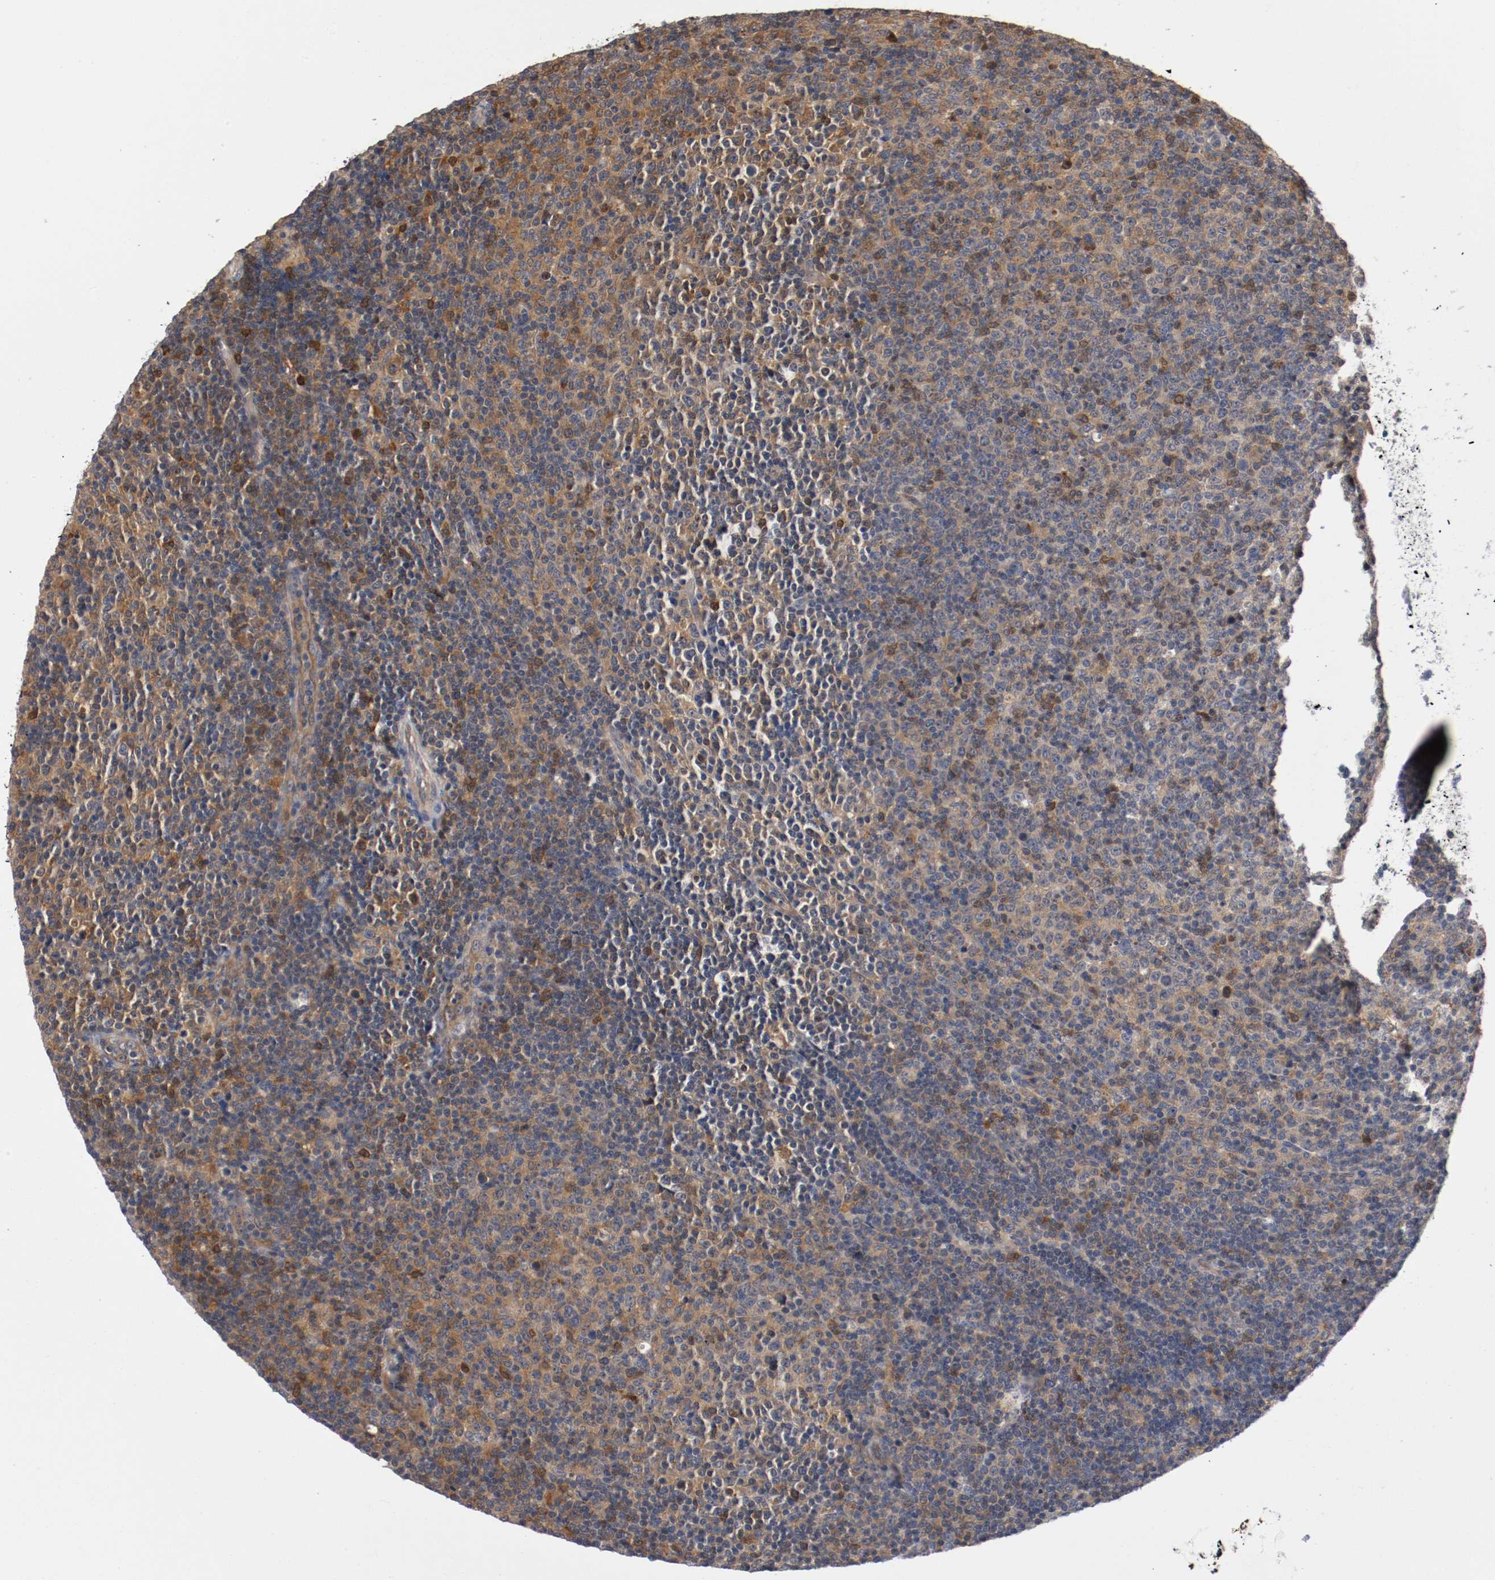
{"staining": {"intensity": "moderate", "quantity": "25%-75%", "location": "cytoplasmic/membranous"}, "tissue": "lymphoma", "cell_type": "Tumor cells", "image_type": "cancer", "snomed": [{"axis": "morphology", "description": "Malignant lymphoma, non-Hodgkin's type, Low grade"}, {"axis": "topography", "description": "Lymph node"}], "caption": "Protein expression analysis of malignant lymphoma, non-Hodgkin's type (low-grade) reveals moderate cytoplasmic/membranous staining in about 25%-75% of tumor cells.", "gene": "RBM23", "patient": {"sex": "male", "age": 70}}